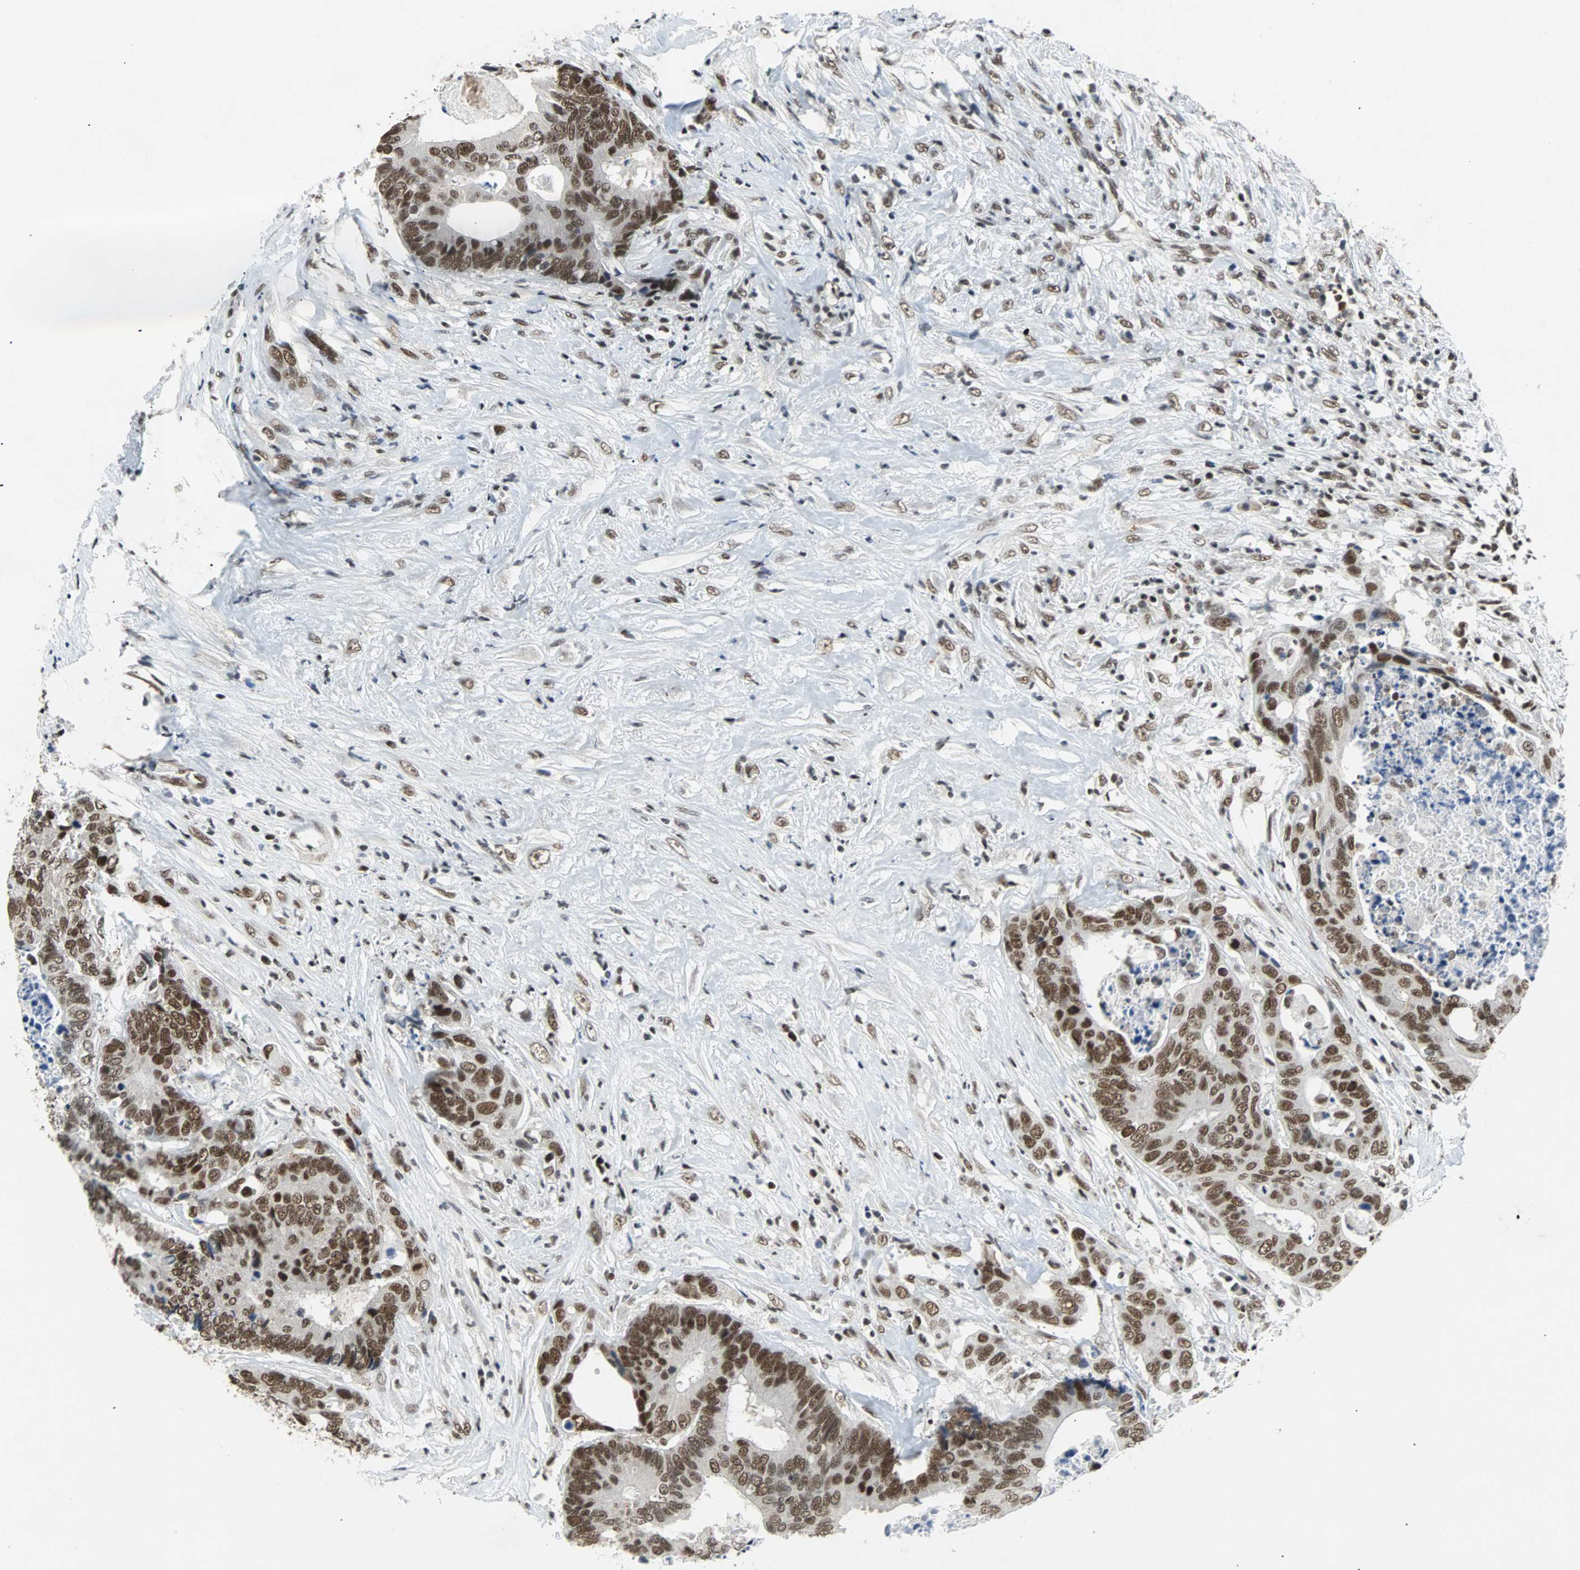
{"staining": {"intensity": "moderate", "quantity": ">75%", "location": "nuclear"}, "tissue": "colorectal cancer", "cell_type": "Tumor cells", "image_type": "cancer", "snomed": [{"axis": "morphology", "description": "Adenocarcinoma, NOS"}, {"axis": "topography", "description": "Rectum"}], "caption": "Colorectal cancer was stained to show a protein in brown. There is medium levels of moderate nuclear expression in about >75% of tumor cells.", "gene": "GATAD2A", "patient": {"sex": "male", "age": 55}}